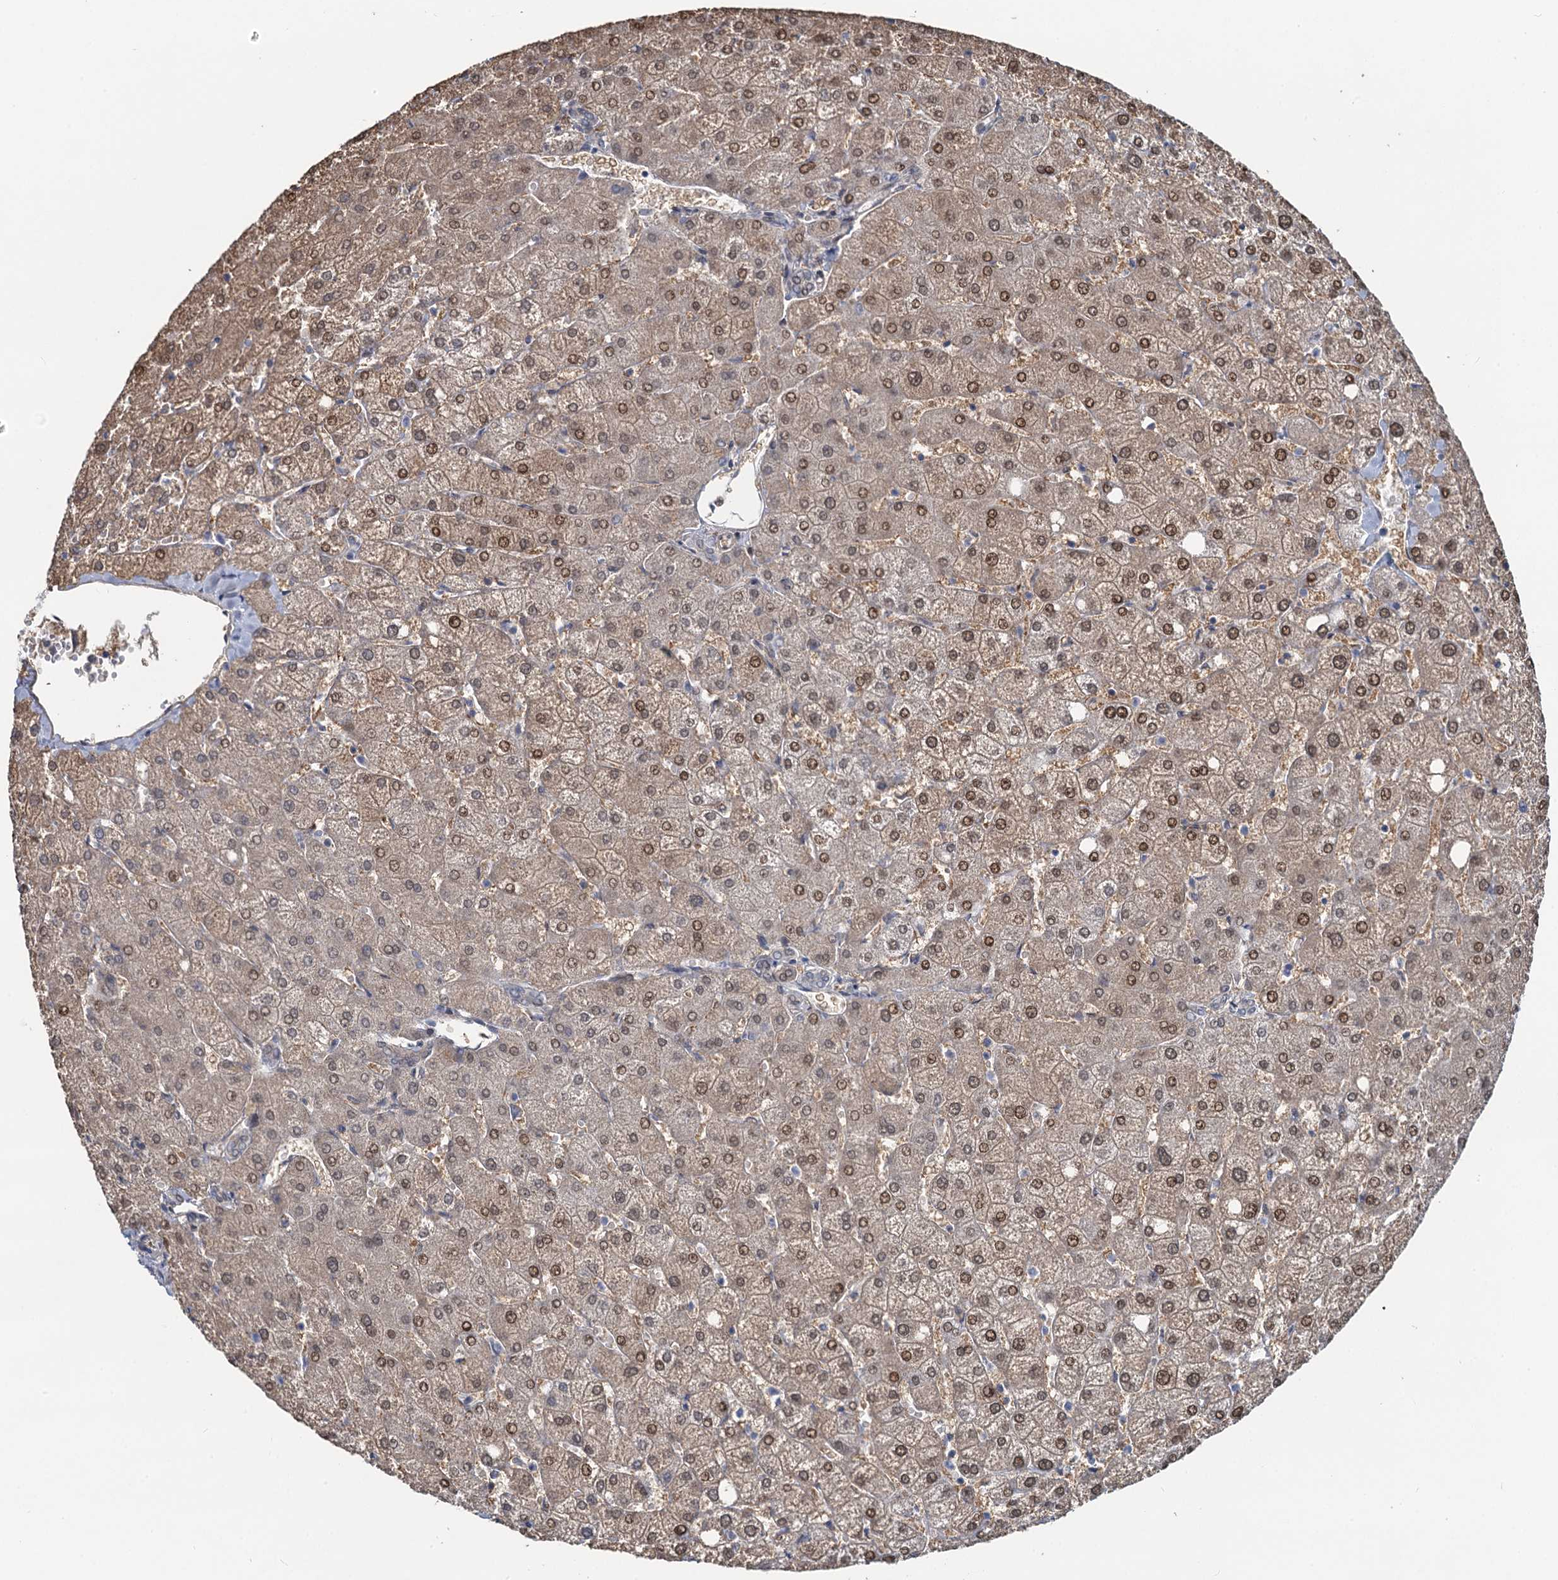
{"staining": {"intensity": "negative", "quantity": "none", "location": "none"}, "tissue": "liver", "cell_type": "Cholangiocytes", "image_type": "normal", "snomed": [{"axis": "morphology", "description": "Normal tissue, NOS"}, {"axis": "topography", "description": "Liver"}], "caption": "DAB (3,3'-diaminobenzidine) immunohistochemical staining of unremarkable liver displays no significant expression in cholangiocytes.", "gene": "TOX3", "patient": {"sex": "female", "age": 54}}